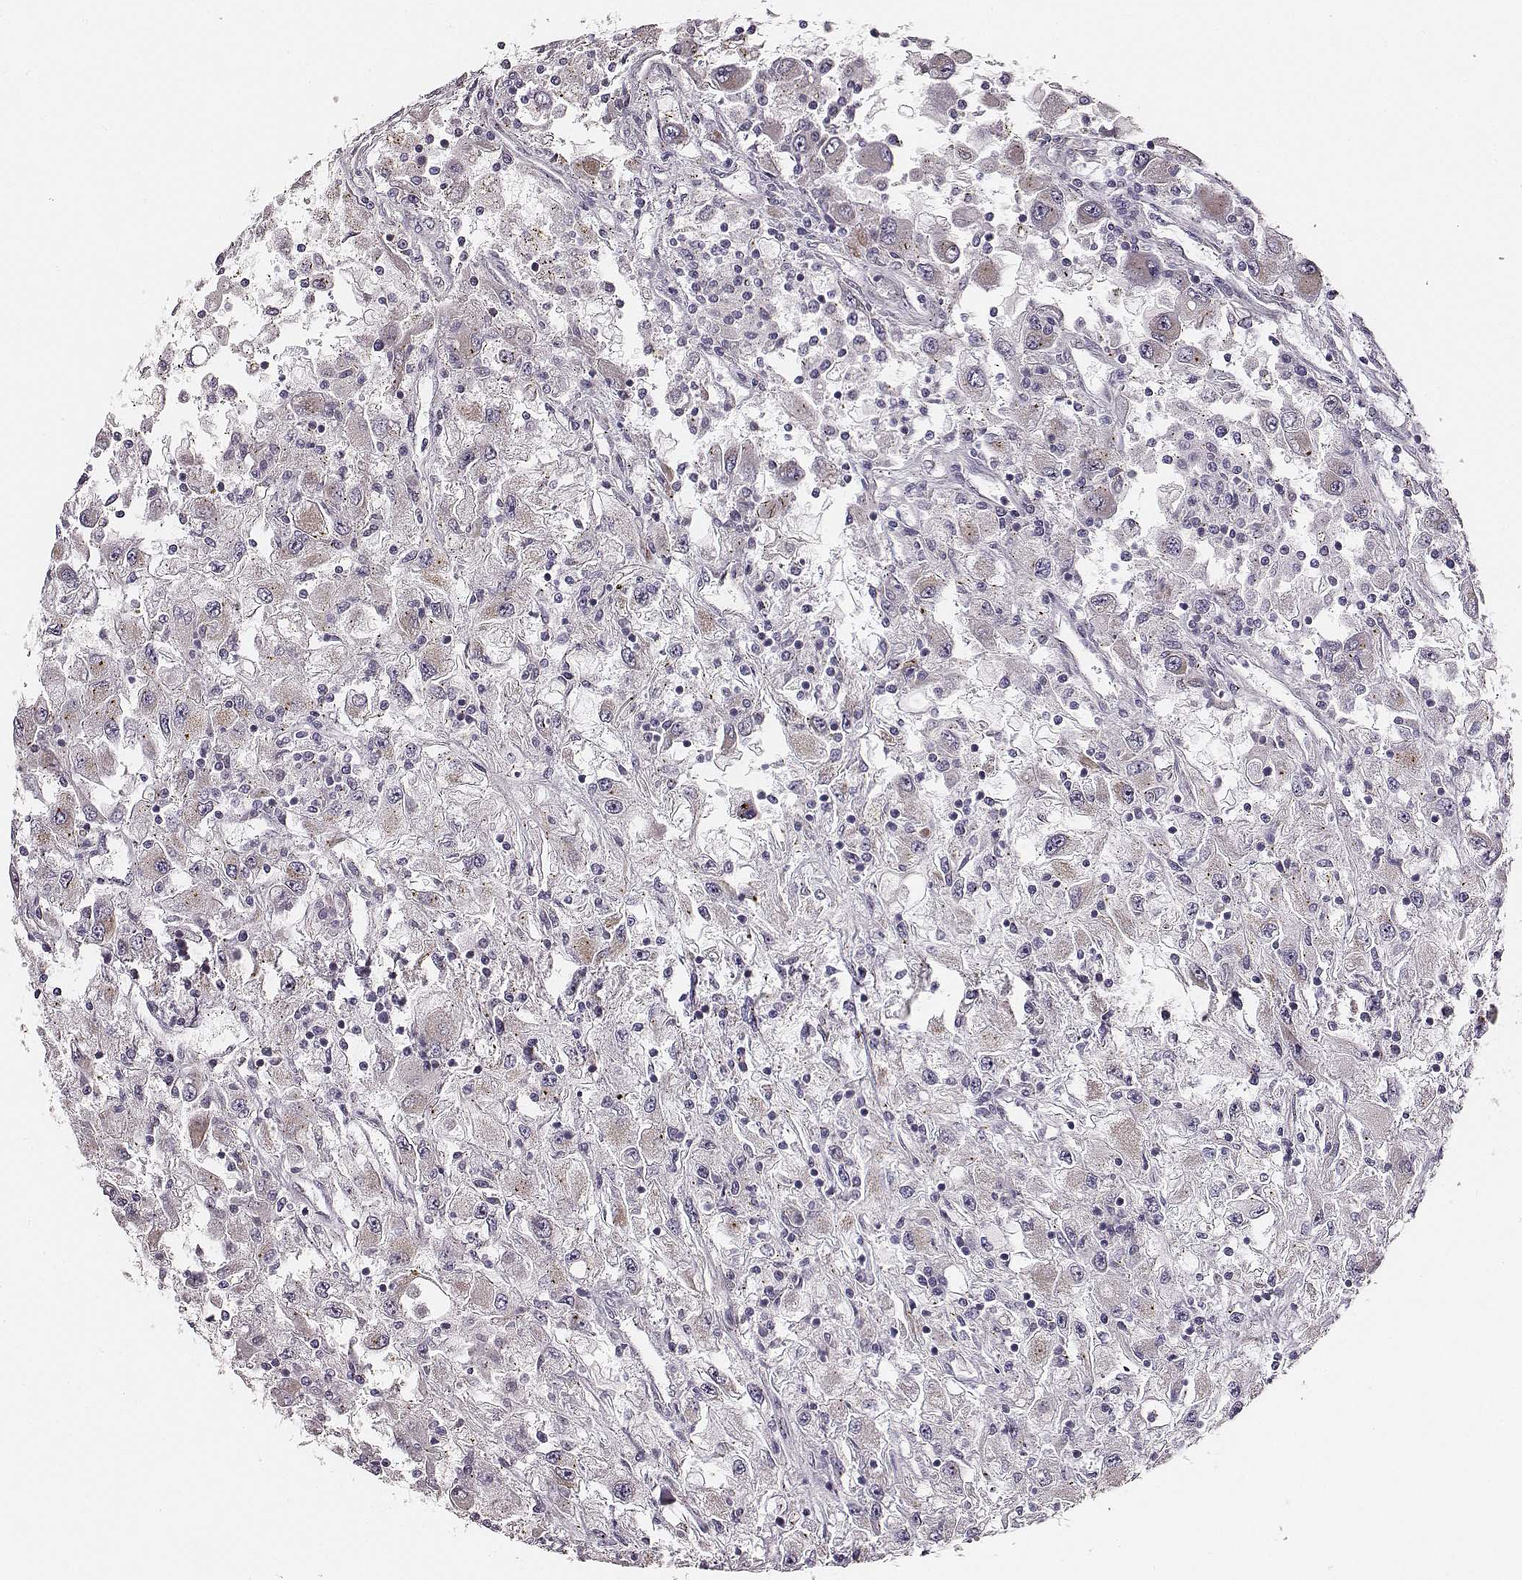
{"staining": {"intensity": "negative", "quantity": "none", "location": "none"}, "tissue": "renal cancer", "cell_type": "Tumor cells", "image_type": "cancer", "snomed": [{"axis": "morphology", "description": "Adenocarcinoma, NOS"}, {"axis": "topography", "description": "Kidney"}], "caption": "Tumor cells are negative for protein expression in human adenocarcinoma (renal).", "gene": "UBL4B", "patient": {"sex": "female", "age": 67}}